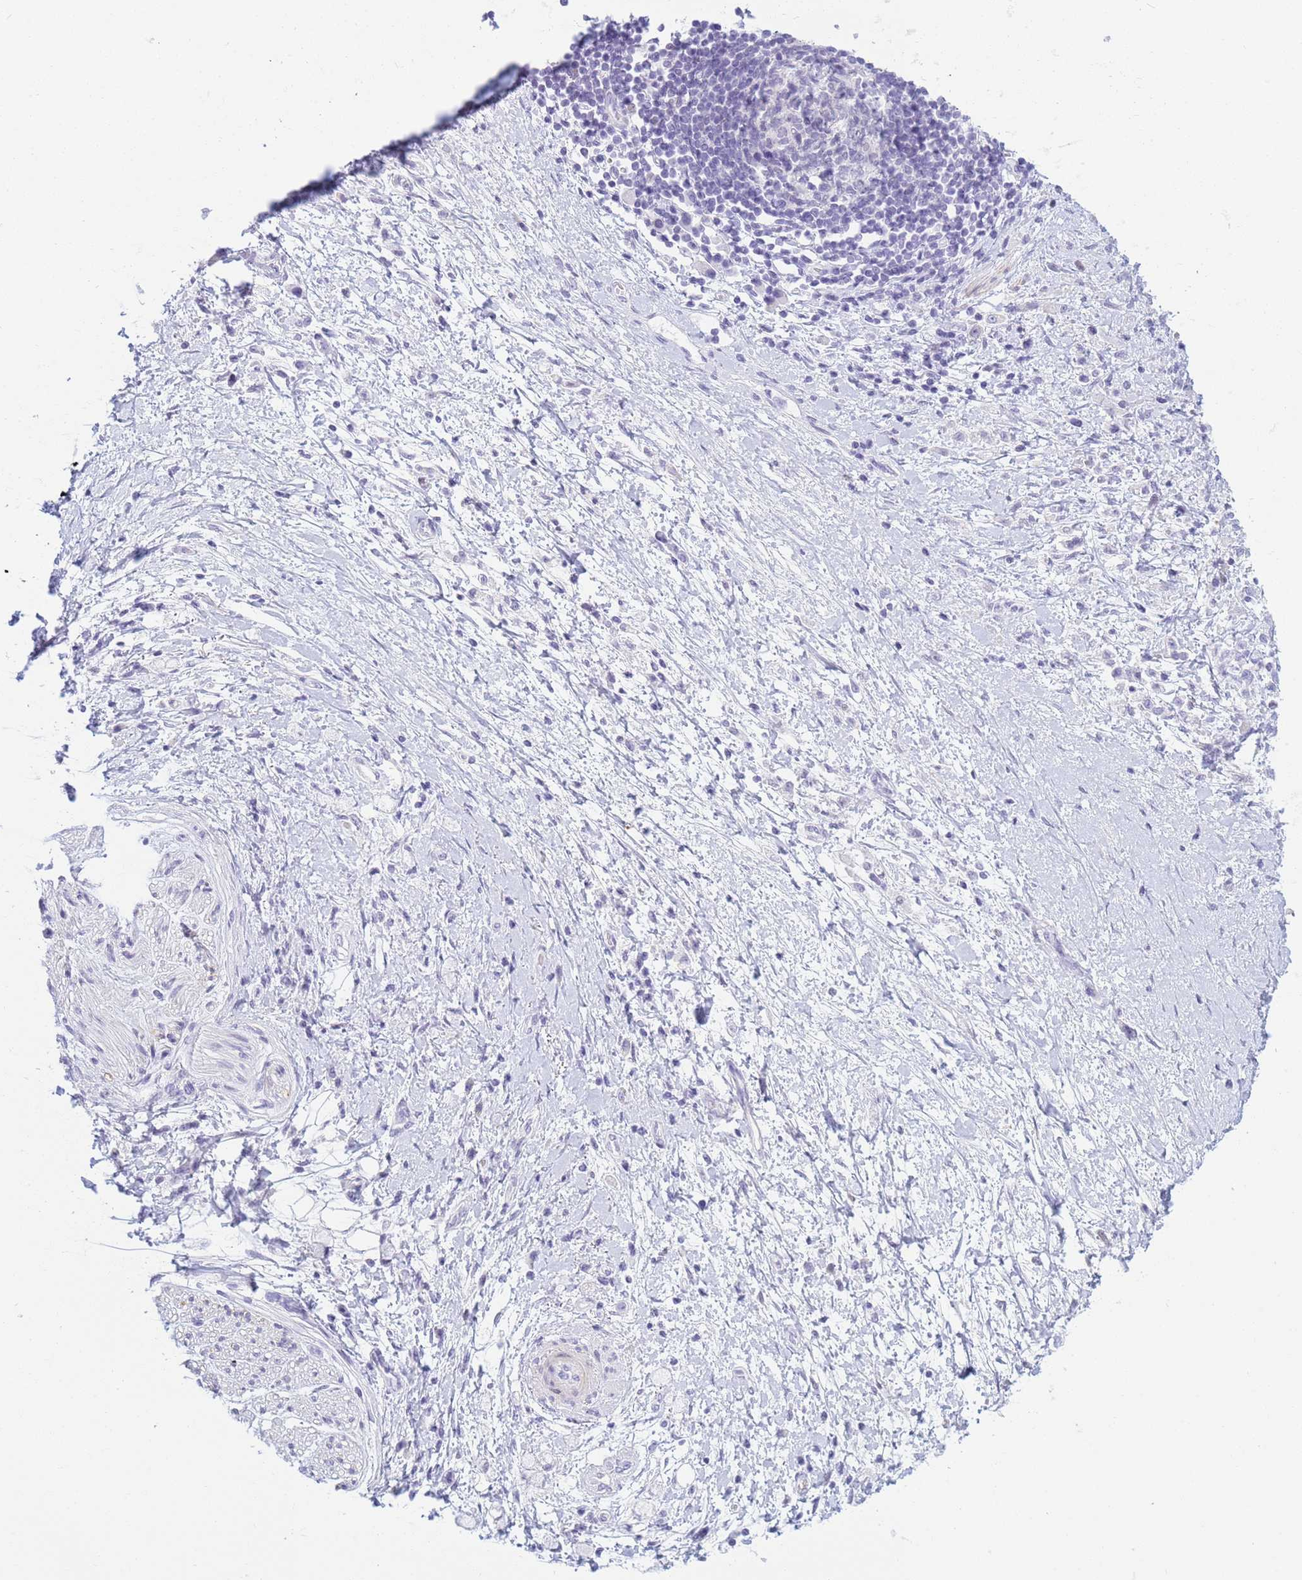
{"staining": {"intensity": "negative", "quantity": "none", "location": "none"}, "tissue": "stomach cancer", "cell_type": "Tumor cells", "image_type": "cancer", "snomed": [{"axis": "morphology", "description": "Adenocarcinoma, NOS"}, {"axis": "topography", "description": "Stomach"}], "caption": "Image shows no significant protein expression in tumor cells of stomach cancer.", "gene": "SNX20", "patient": {"sex": "female", "age": 60}}